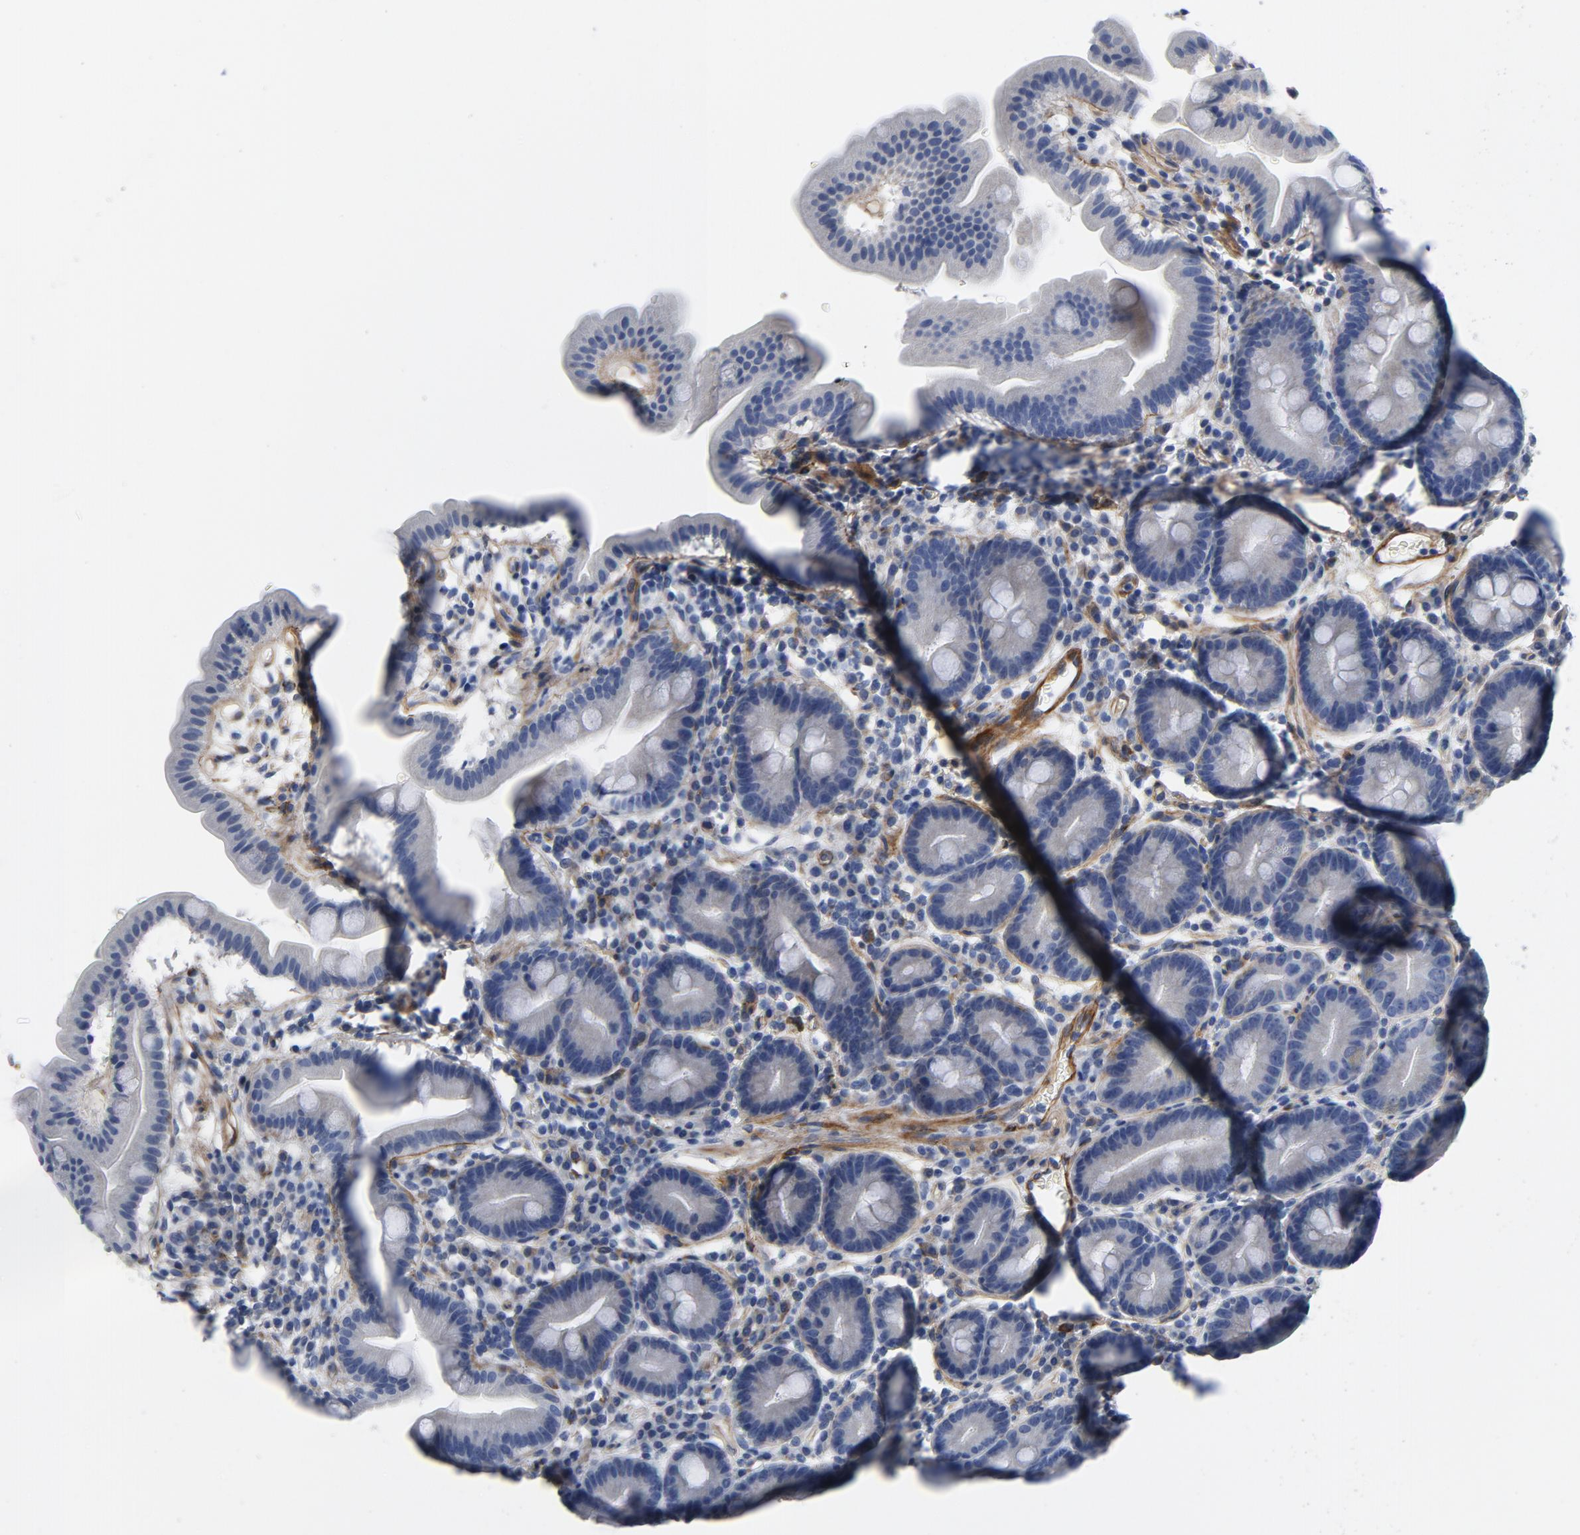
{"staining": {"intensity": "weak", "quantity": "<25%", "location": "cytoplasmic/membranous"}, "tissue": "duodenum", "cell_type": "Glandular cells", "image_type": "normal", "snomed": [{"axis": "morphology", "description": "Normal tissue, NOS"}, {"axis": "topography", "description": "Duodenum"}], "caption": "Glandular cells show no significant protein positivity in benign duodenum.", "gene": "LAMC1", "patient": {"sex": "male", "age": 50}}